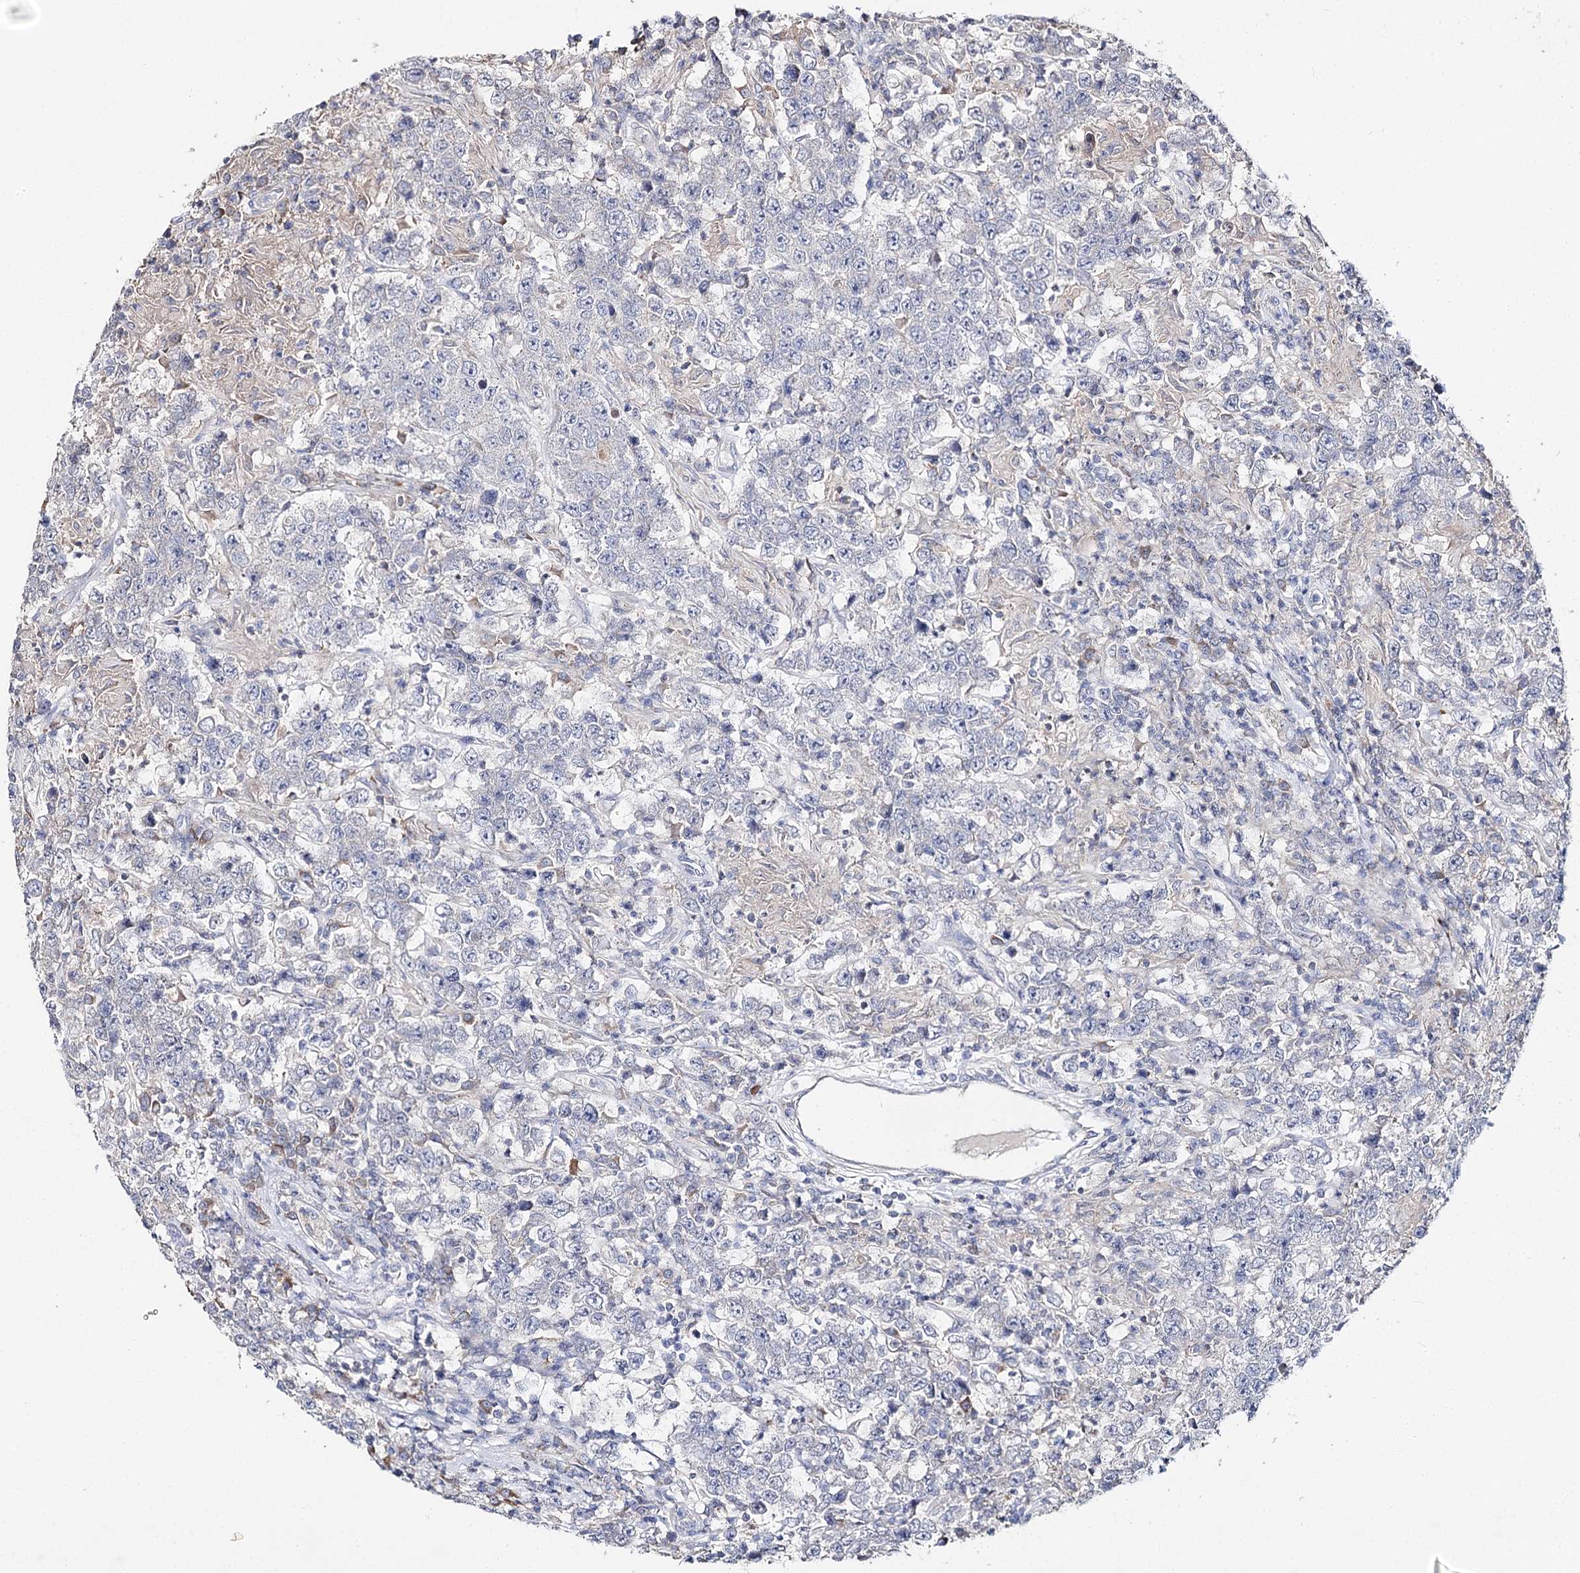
{"staining": {"intensity": "negative", "quantity": "none", "location": "none"}, "tissue": "testis cancer", "cell_type": "Tumor cells", "image_type": "cancer", "snomed": [{"axis": "morphology", "description": "Normal tissue, NOS"}, {"axis": "morphology", "description": "Urothelial carcinoma, High grade"}, {"axis": "morphology", "description": "Seminoma, NOS"}, {"axis": "morphology", "description": "Carcinoma, Embryonal, NOS"}, {"axis": "topography", "description": "Urinary bladder"}, {"axis": "topography", "description": "Testis"}], "caption": "Testis cancer stained for a protein using immunohistochemistry demonstrates no positivity tumor cells.", "gene": "IL1RAP", "patient": {"sex": "male", "age": 41}}